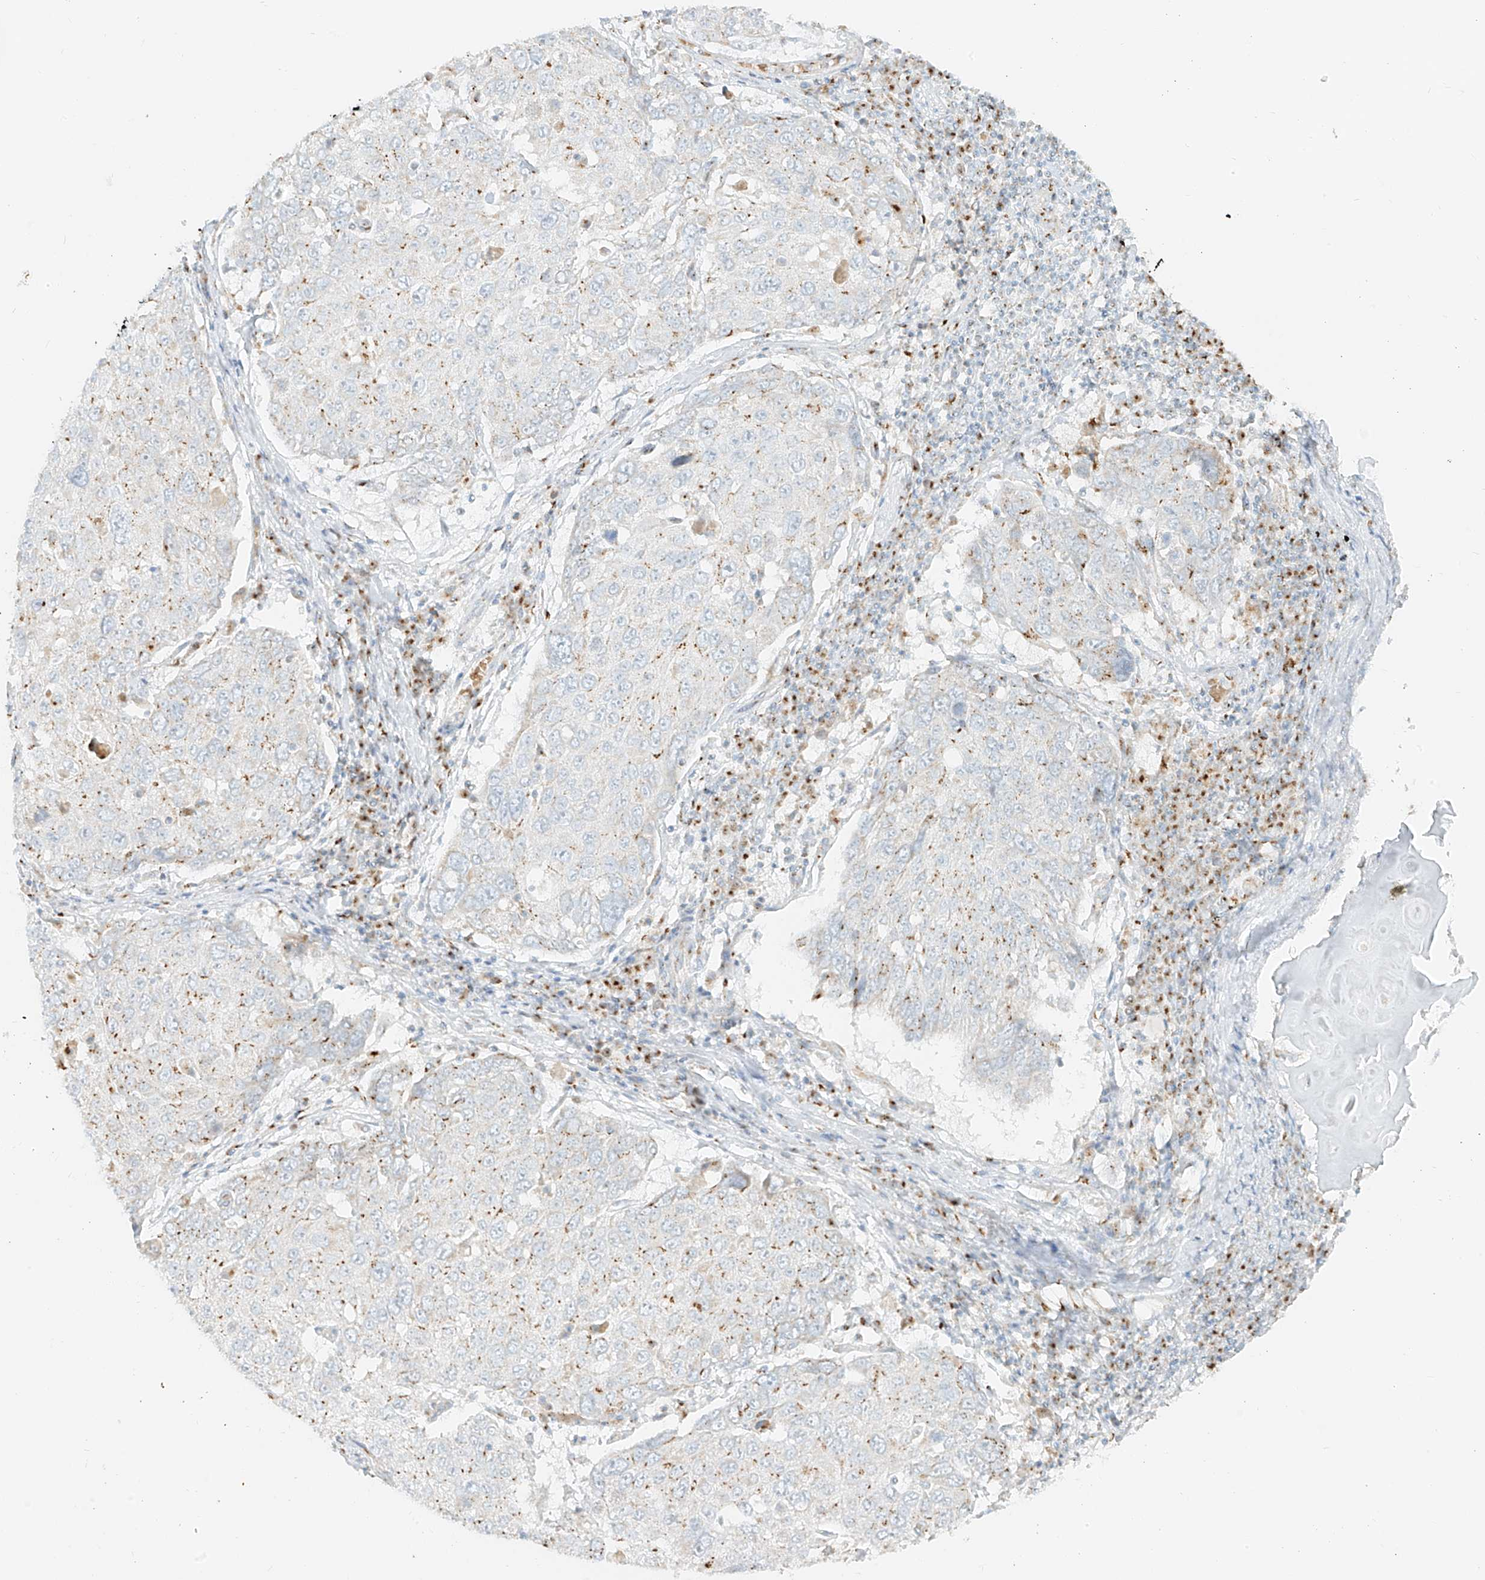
{"staining": {"intensity": "weak", "quantity": "25%-75%", "location": "cytoplasmic/membranous"}, "tissue": "lung cancer", "cell_type": "Tumor cells", "image_type": "cancer", "snomed": [{"axis": "morphology", "description": "Squamous cell carcinoma, NOS"}, {"axis": "topography", "description": "Lung"}], "caption": "Weak cytoplasmic/membranous positivity for a protein is appreciated in about 25%-75% of tumor cells of squamous cell carcinoma (lung) using IHC.", "gene": "TMEM87B", "patient": {"sex": "male", "age": 65}}